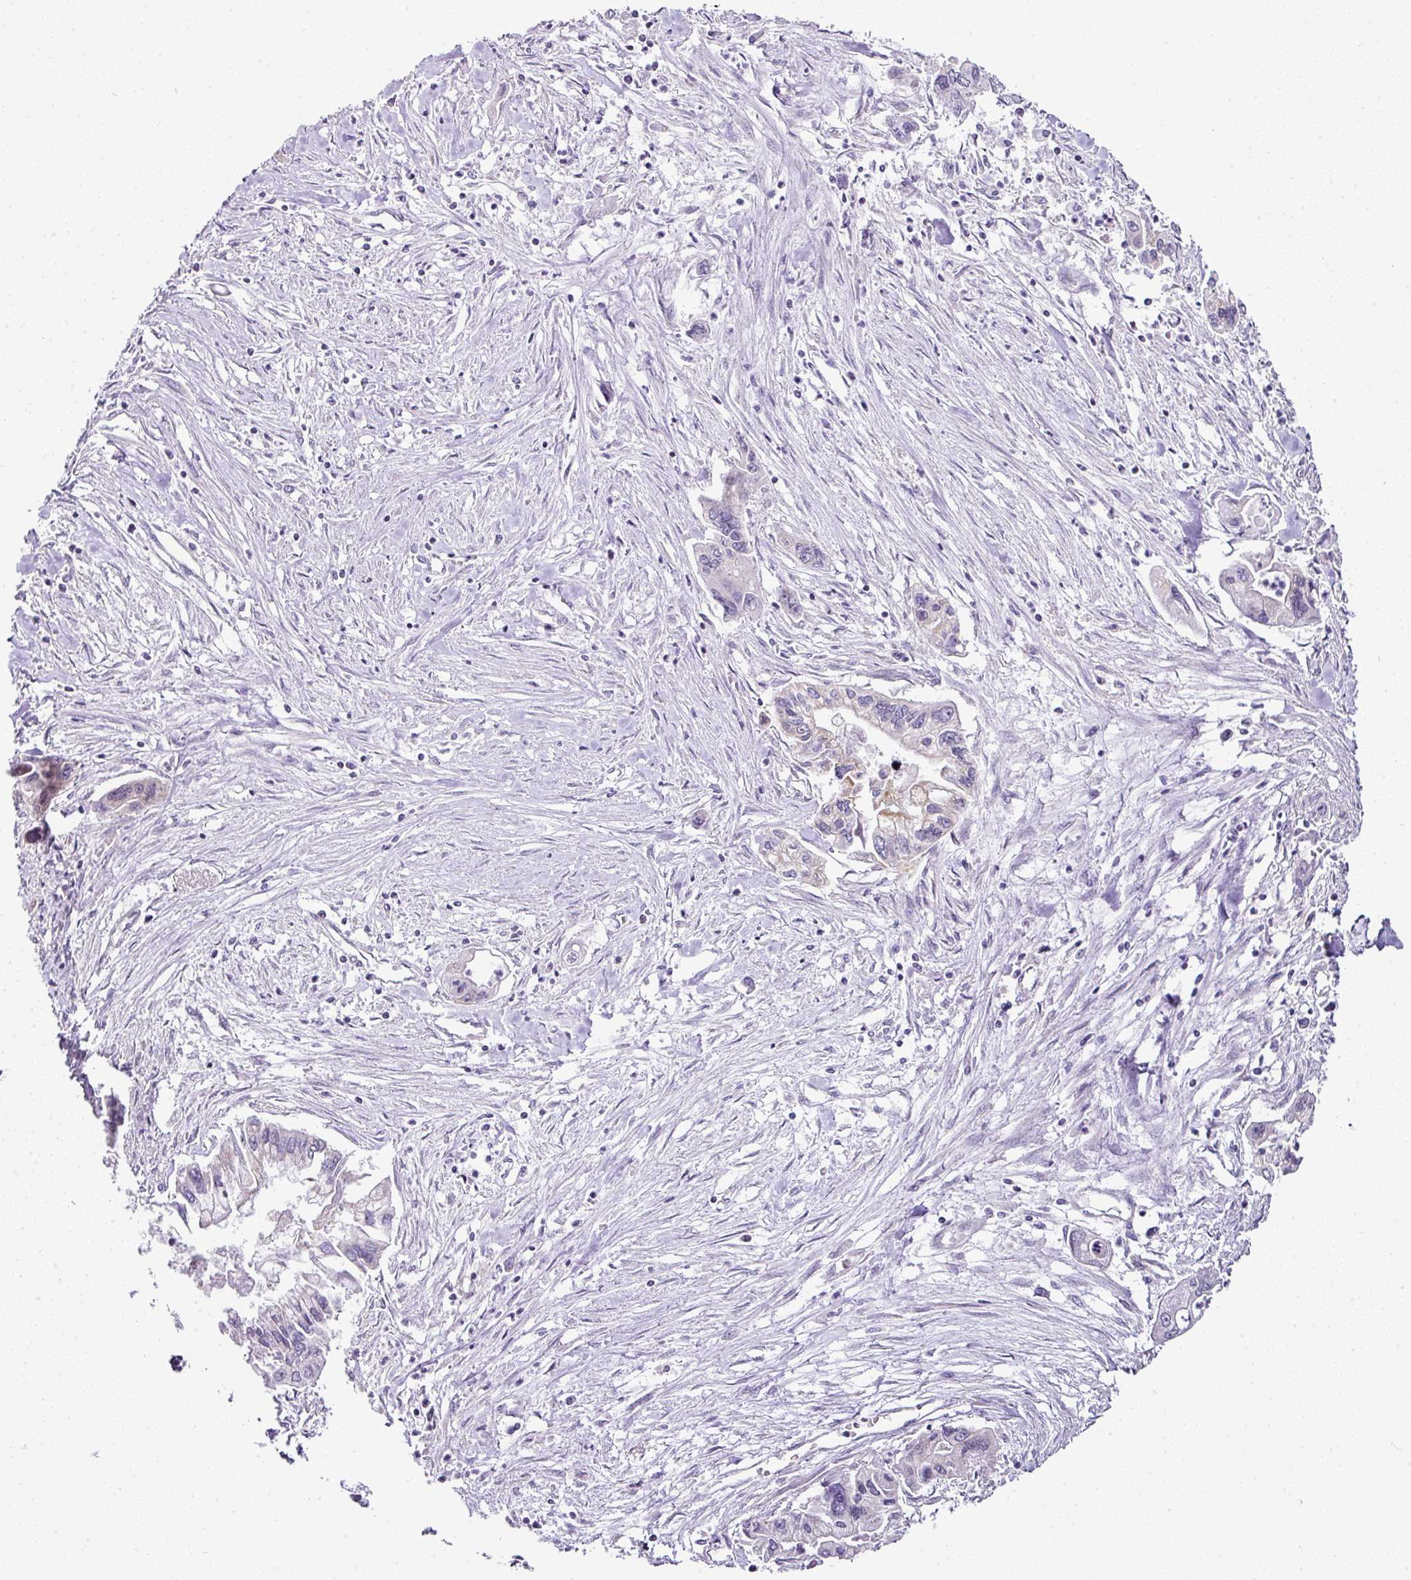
{"staining": {"intensity": "negative", "quantity": "none", "location": "none"}, "tissue": "pancreatic cancer", "cell_type": "Tumor cells", "image_type": "cancer", "snomed": [{"axis": "morphology", "description": "Adenocarcinoma, NOS"}, {"axis": "topography", "description": "Pancreas"}], "caption": "Tumor cells show no significant protein expression in pancreatic cancer (adenocarcinoma).", "gene": "FAM32A", "patient": {"sex": "male", "age": 62}}